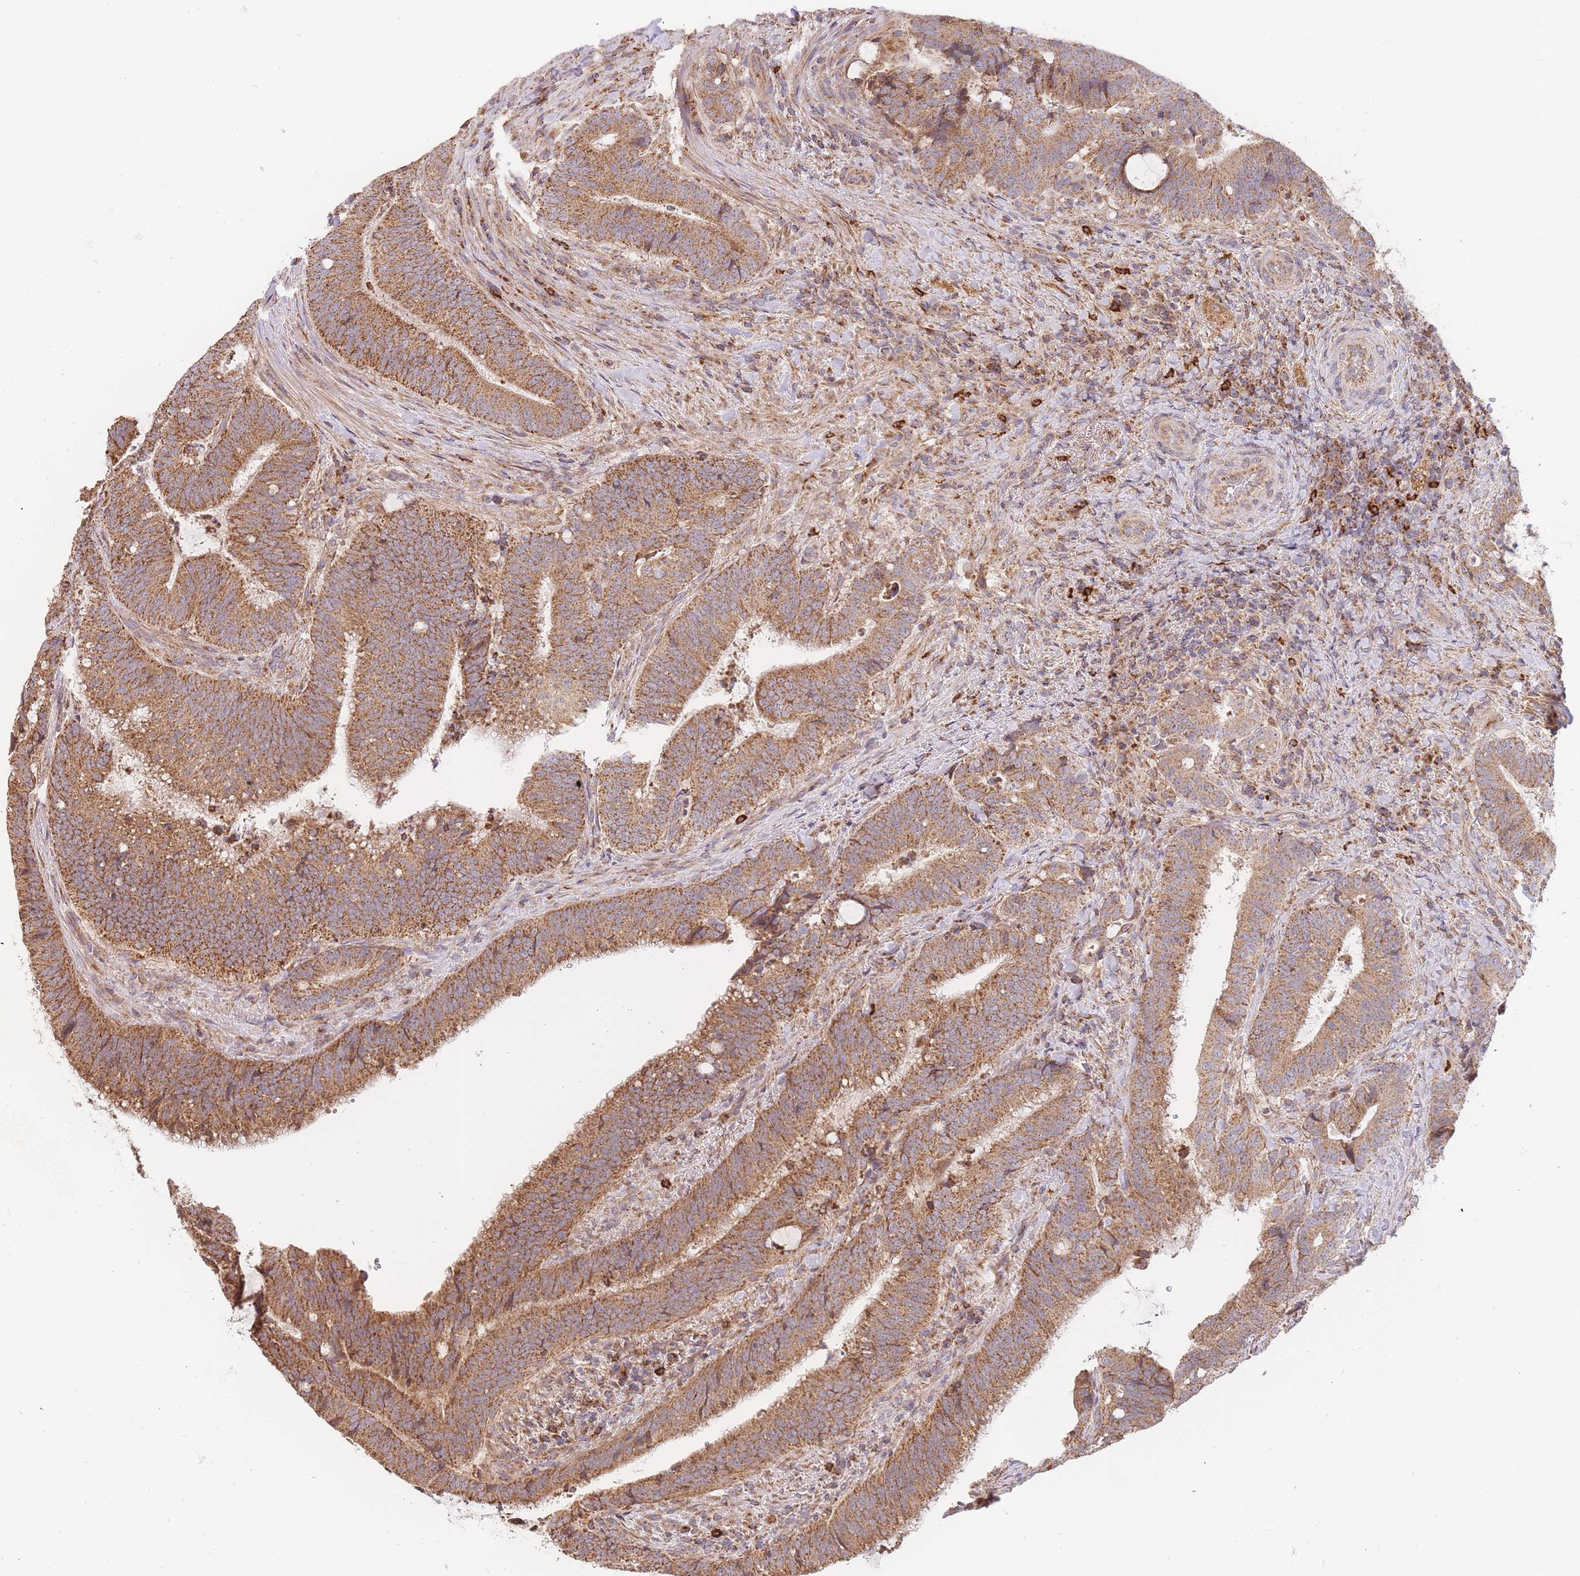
{"staining": {"intensity": "strong", "quantity": ">75%", "location": "cytoplasmic/membranous"}, "tissue": "colorectal cancer", "cell_type": "Tumor cells", "image_type": "cancer", "snomed": [{"axis": "morphology", "description": "Adenocarcinoma, NOS"}, {"axis": "topography", "description": "Colon"}], "caption": "Brown immunohistochemical staining in human colorectal adenocarcinoma reveals strong cytoplasmic/membranous positivity in approximately >75% of tumor cells.", "gene": "ADCY9", "patient": {"sex": "female", "age": 43}}